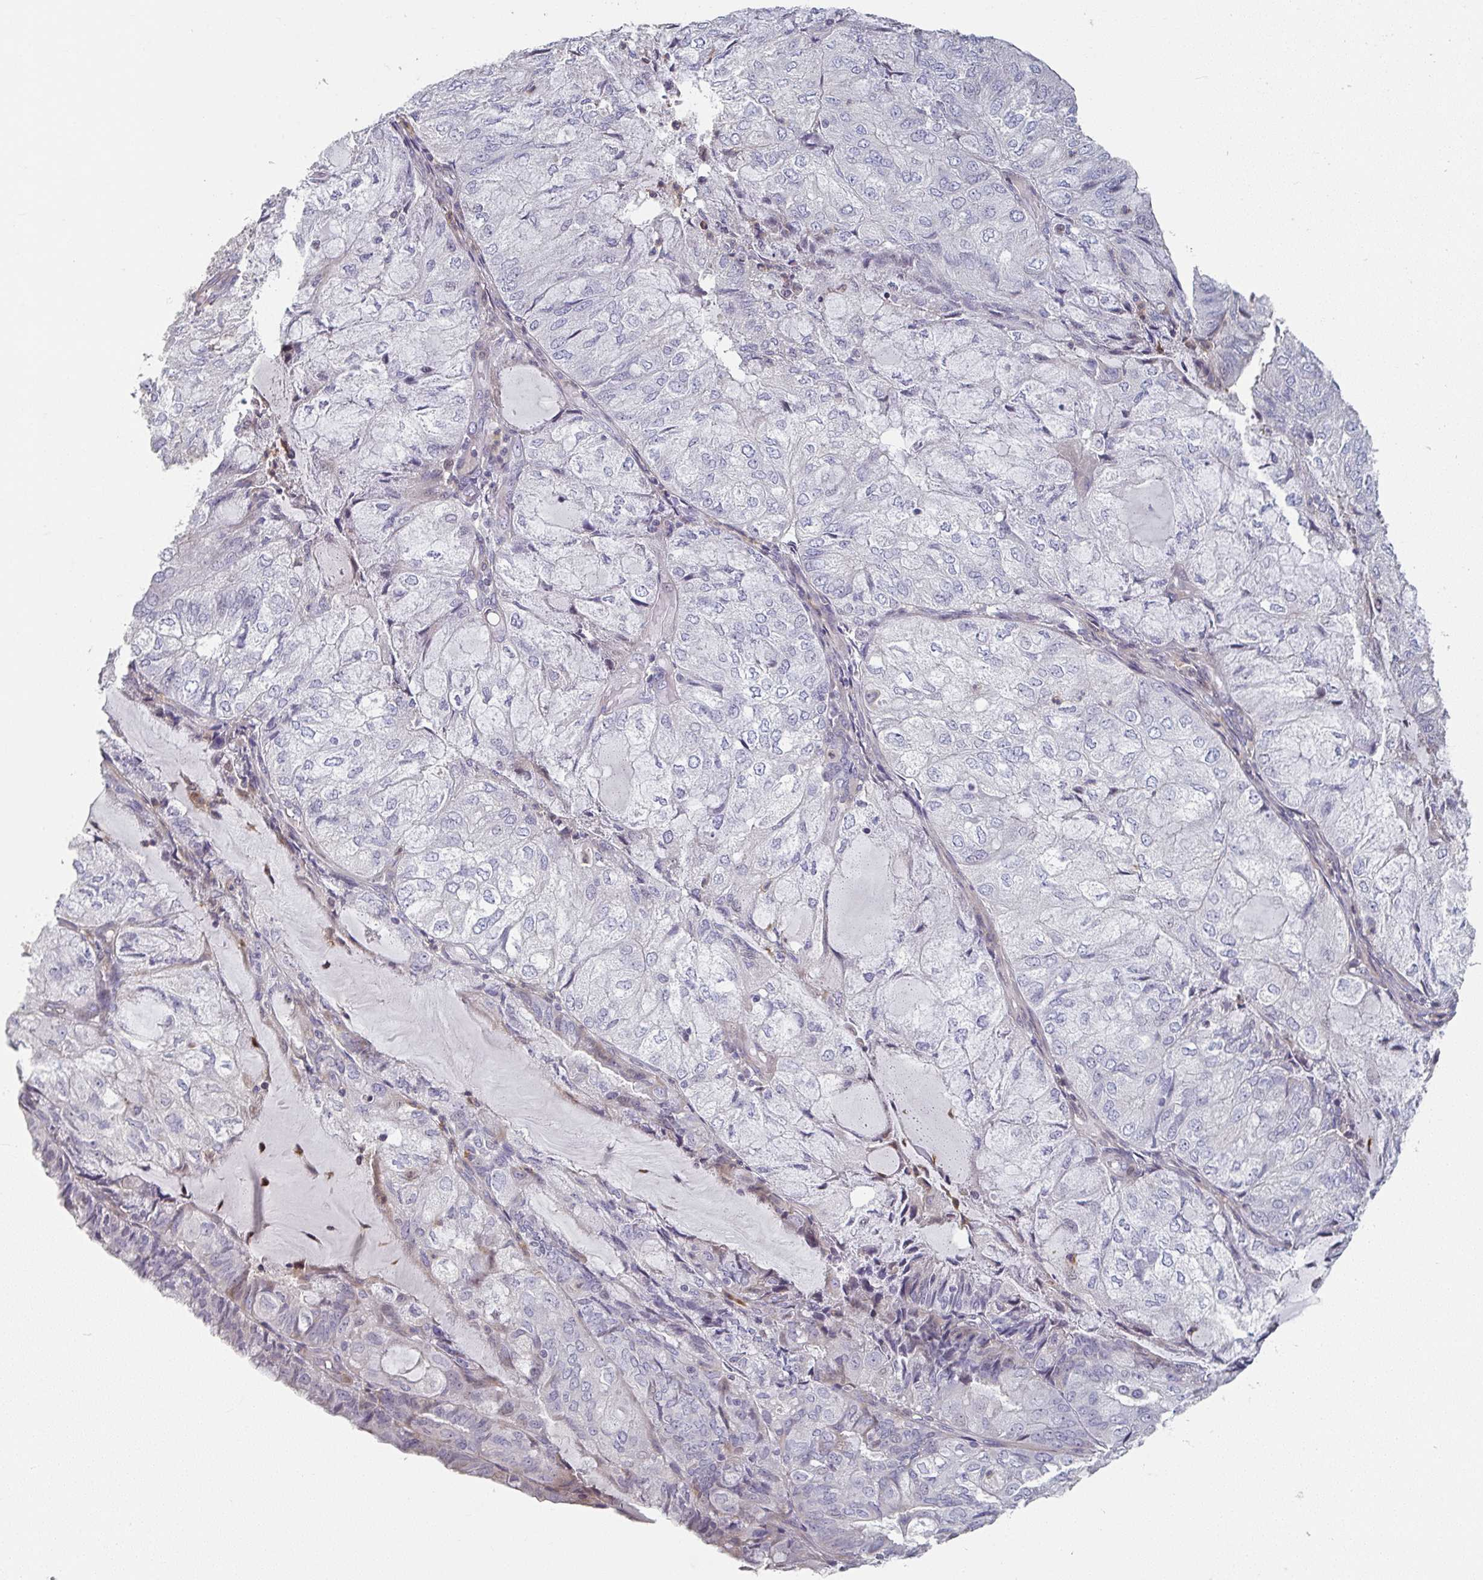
{"staining": {"intensity": "negative", "quantity": "none", "location": "none"}, "tissue": "endometrial cancer", "cell_type": "Tumor cells", "image_type": "cancer", "snomed": [{"axis": "morphology", "description": "Adenocarcinoma, NOS"}, {"axis": "topography", "description": "Endometrium"}], "caption": "Immunohistochemistry (IHC) of human endometrial cancer (adenocarcinoma) reveals no staining in tumor cells.", "gene": "A1CF", "patient": {"sex": "female", "age": 81}}